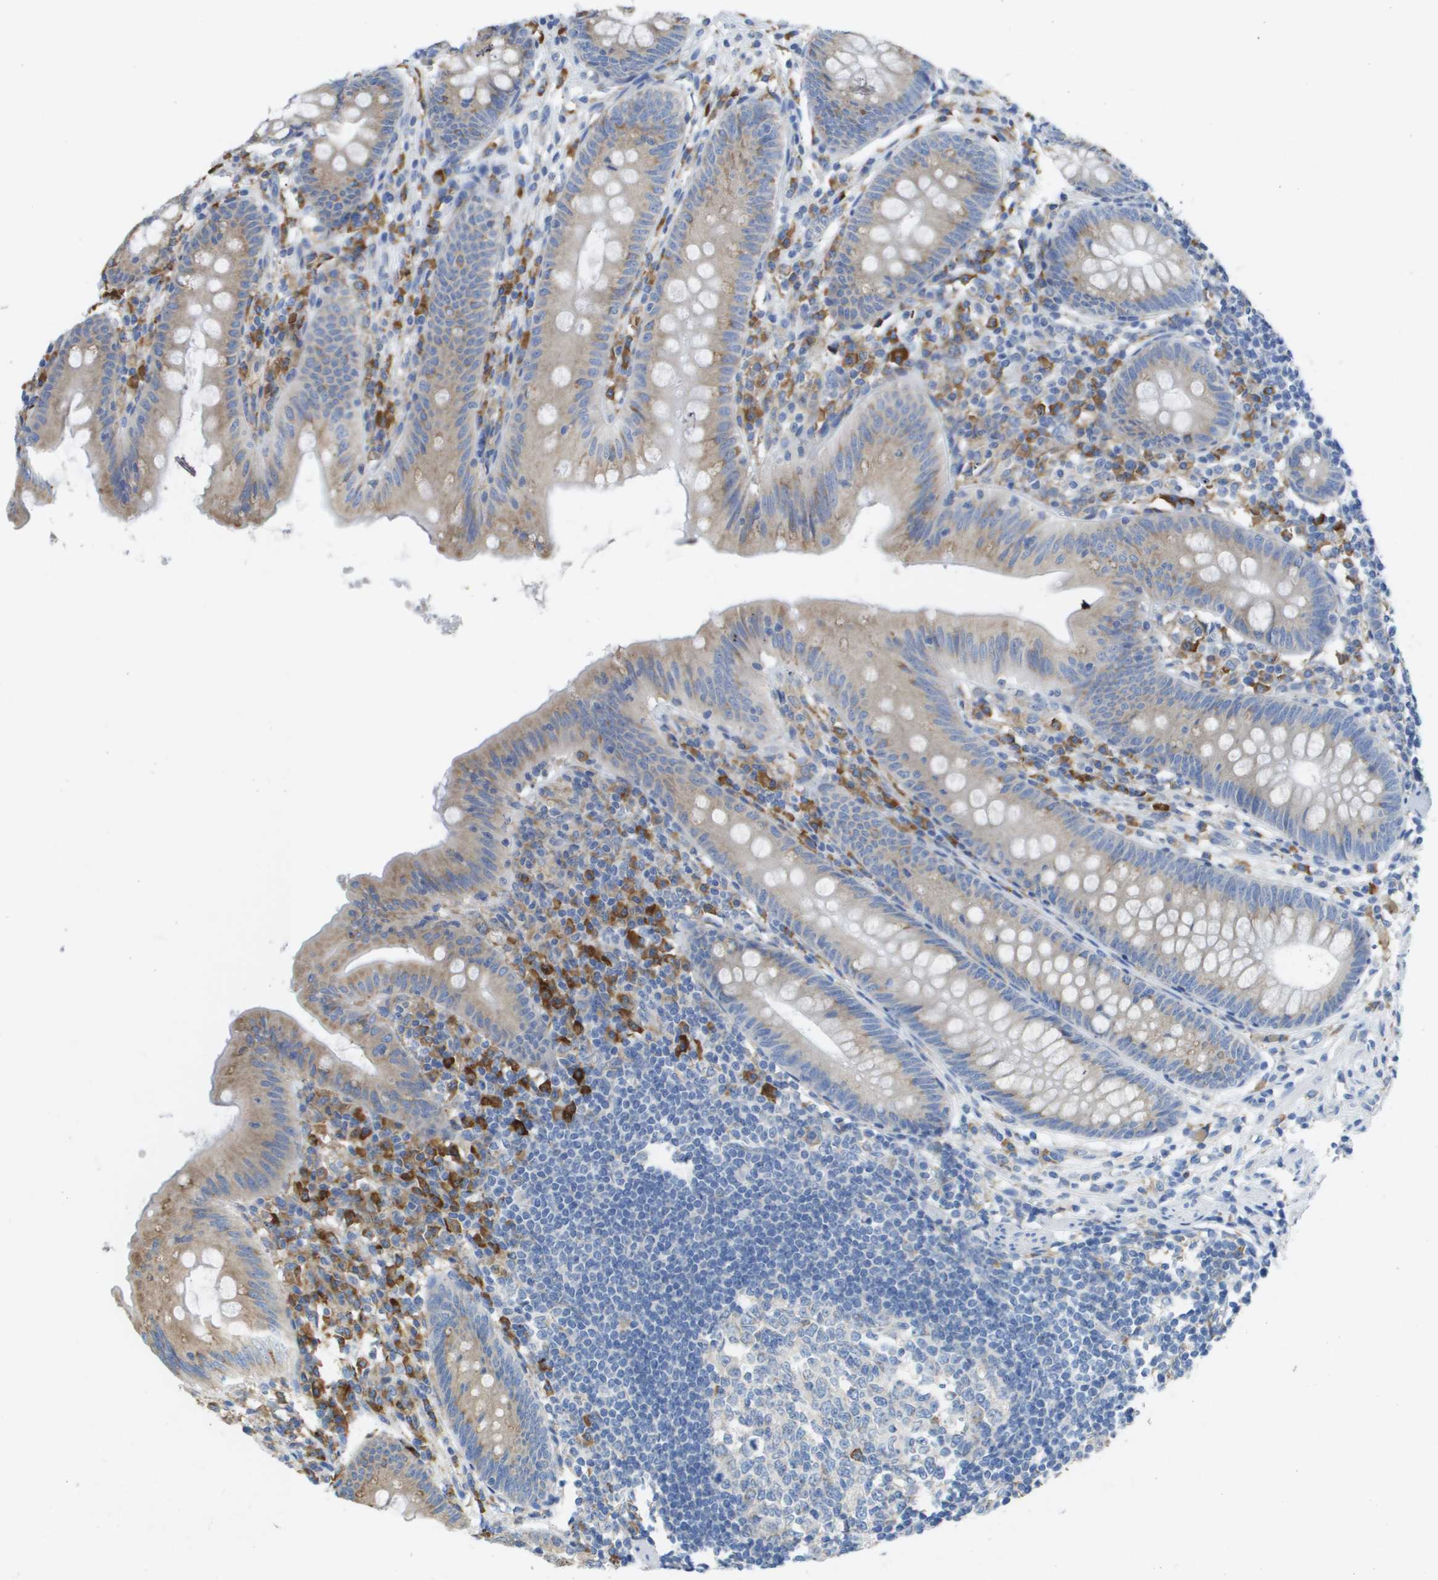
{"staining": {"intensity": "weak", "quantity": "<25%", "location": "cytoplasmic/membranous"}, "tissue": "appendix", "cell_type": "Glandular cells", "image_type": "normal", "snomed": [{"axis": "morphology", "description": "Normal tissue, NOS"}, {"axis": "topography", "description": "Appendix"}], "caption": "IHC of benign human appendix demonstrates no expression in glandular cells. Nuclei are stained in blue.", "gene": "SDR42E1", "patient": {"sex": "male", "age": 56}}